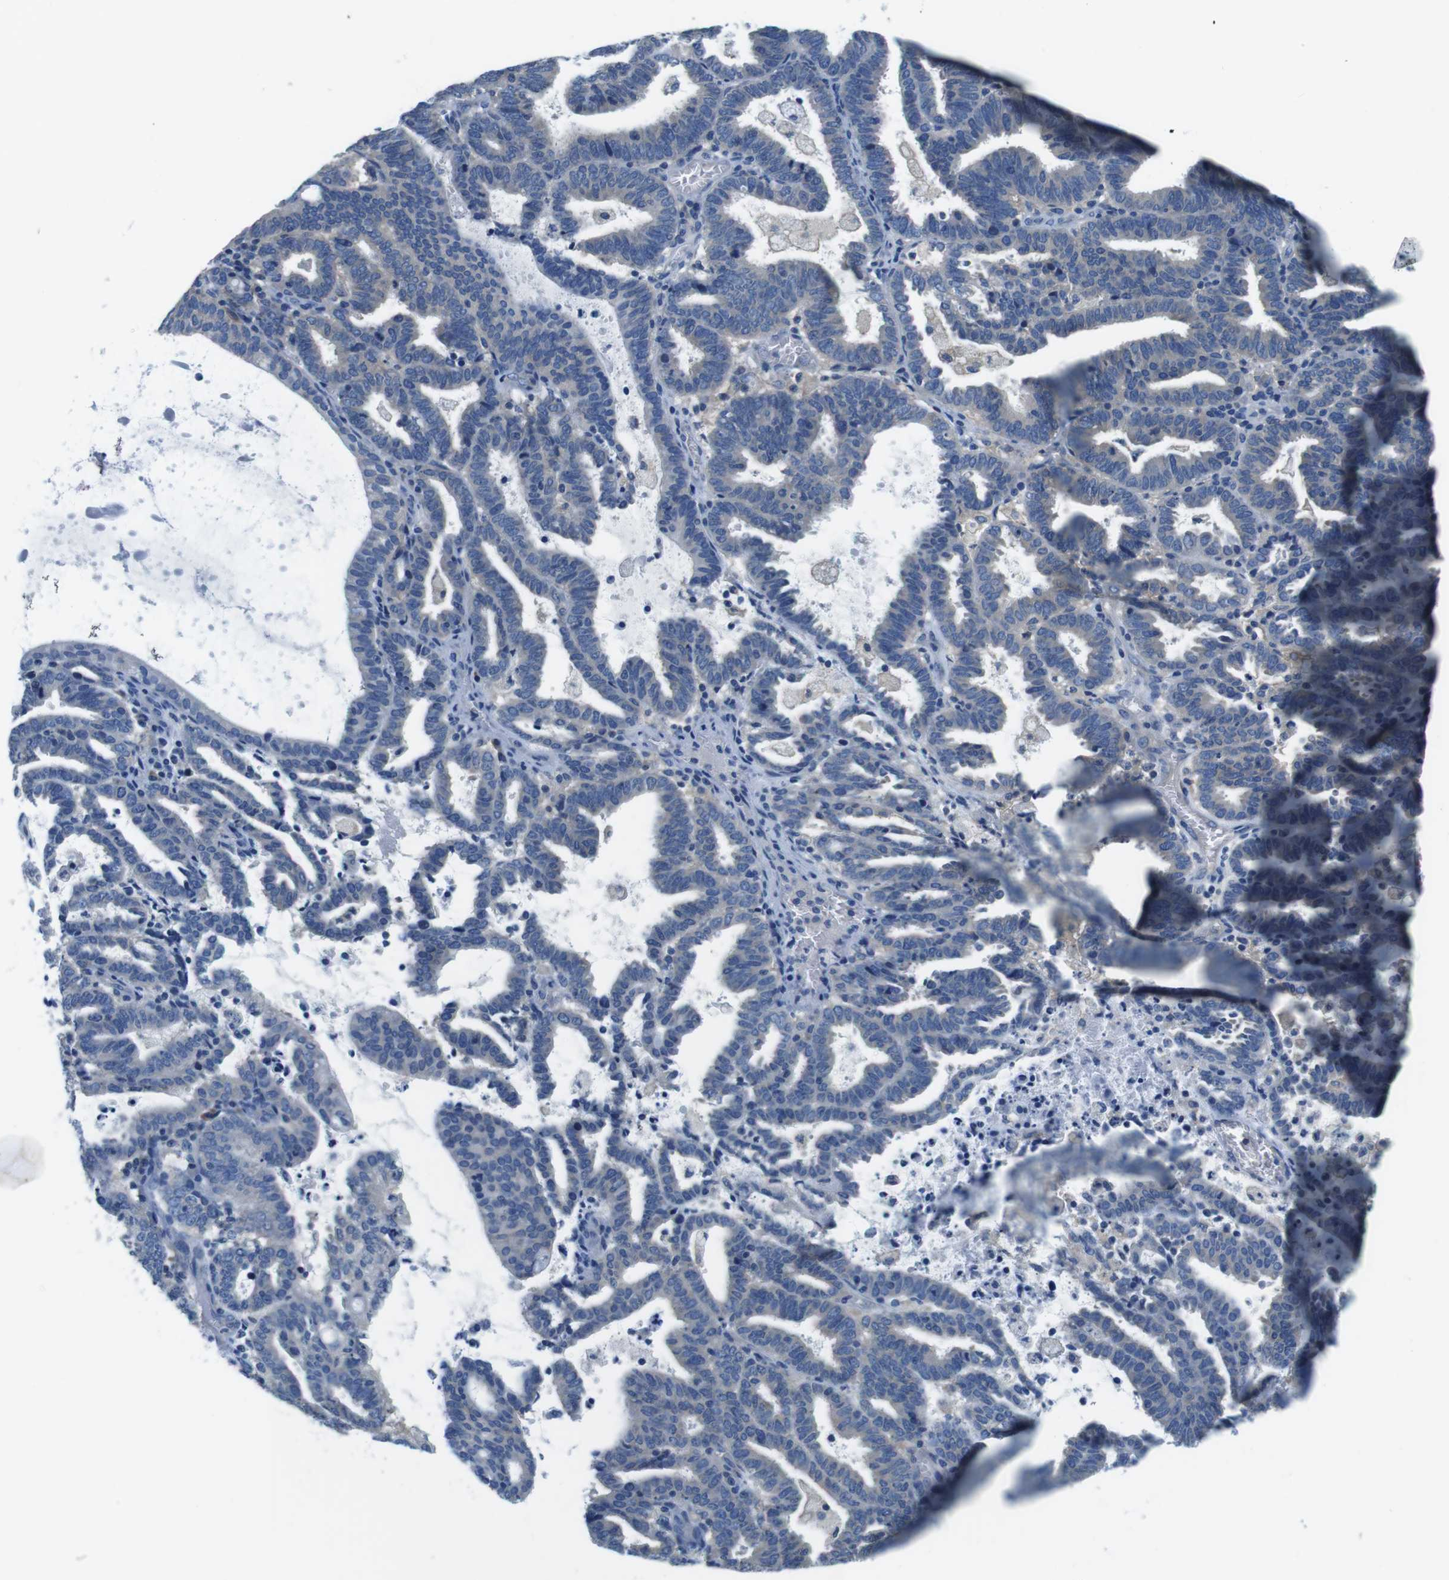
{"staining": {"intensity": "negative", "quantity": "none", "location": "none"}, "tissue": "endometrial cancer", "cell_type": "Tumor cells", "image_type": "cancer", "snomed": [{"axis": "morphology", "description": "Adenocarcinoma, NOS"}, {"axis": "topography", "description": "Uterus"}], "caption": "Human adenocarcinoma (endometrial) stained for a protein using immunohistochemistry (IHC) exhibits no positivity in tumor cells.", "gene": "DENND4C", "patient": {"sex": "female", "age": 83}}